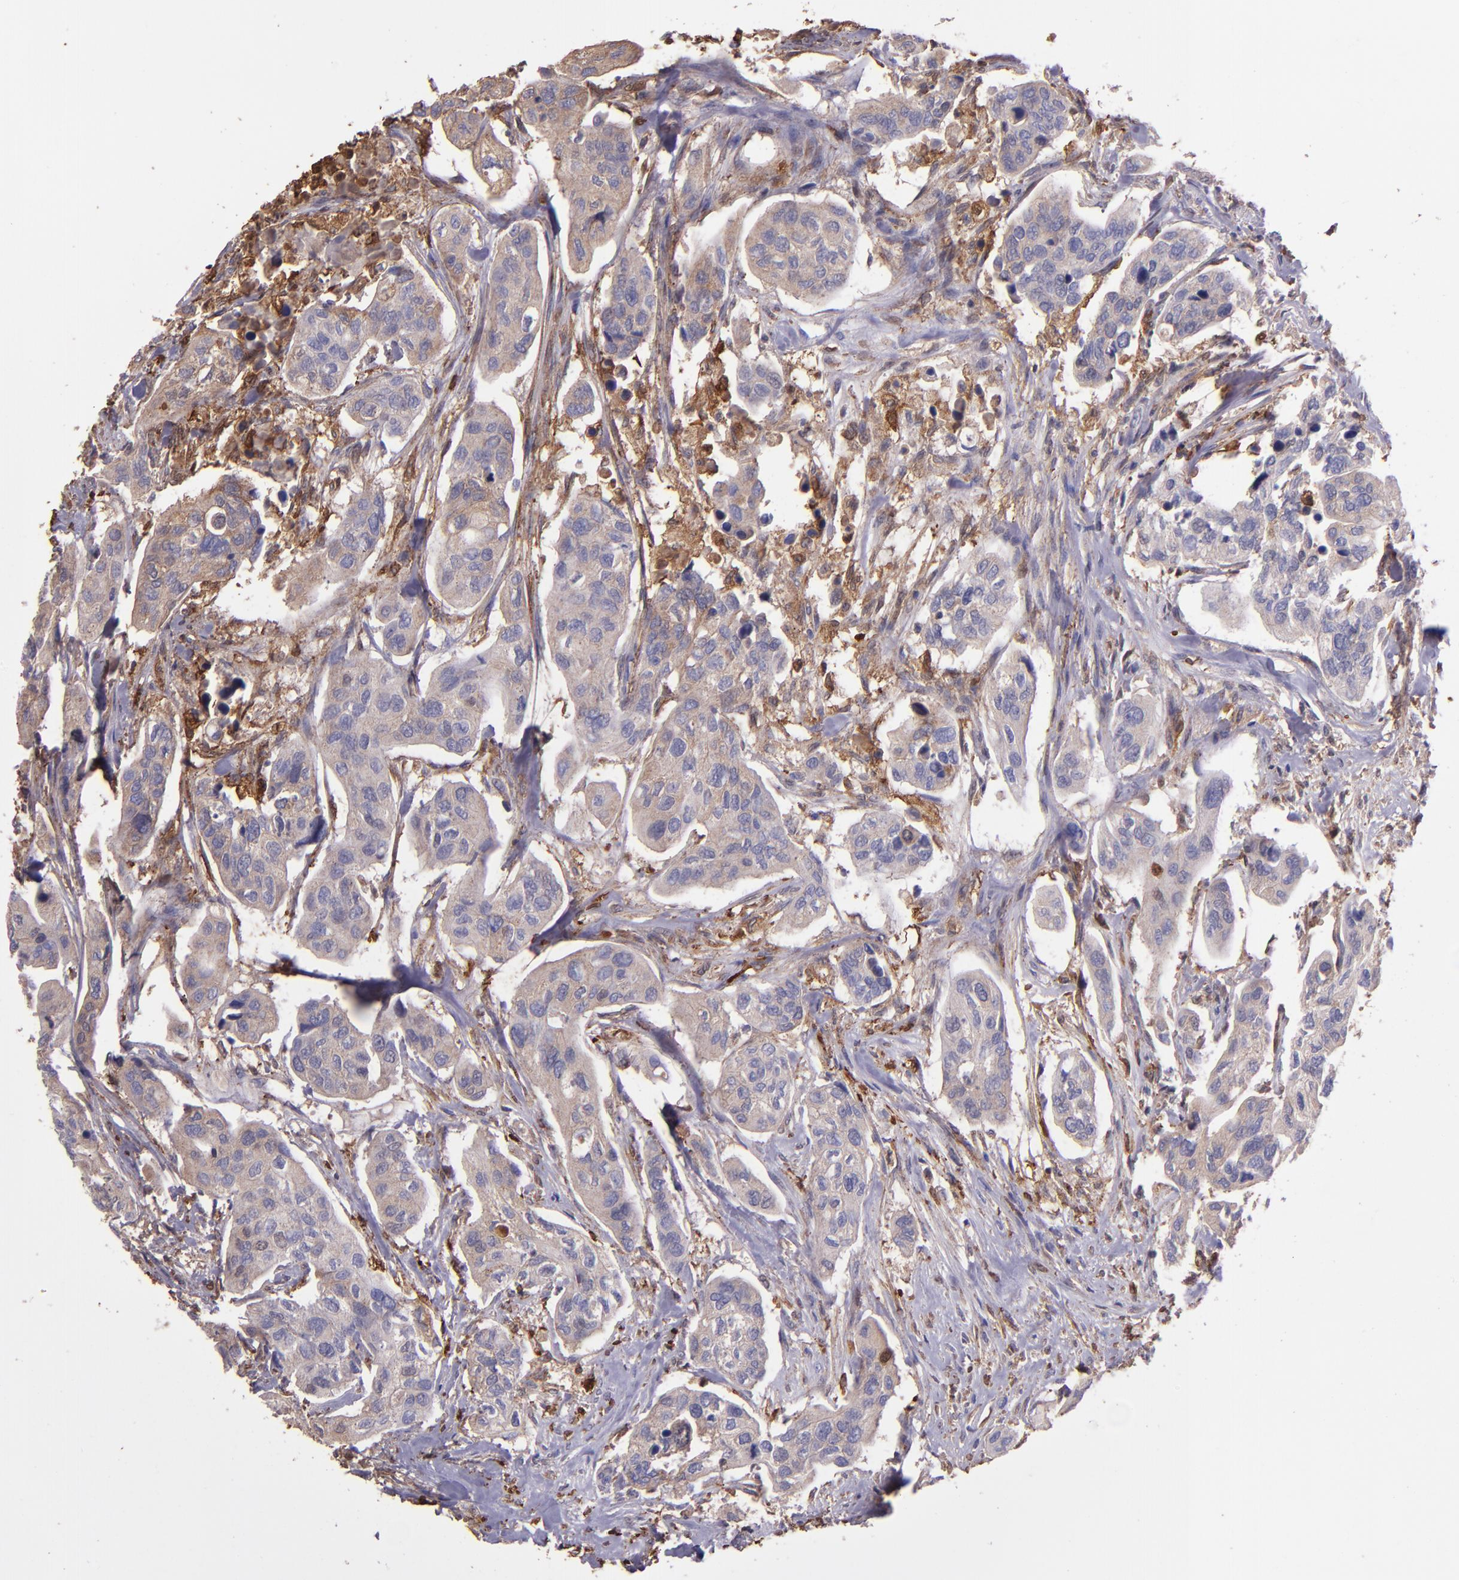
{"staining": {"intensity": "weak", "quantity": ">75%", "location": "cytoplasmic/membranous"}, "tissue": "urothelial cancer", "cell_type": "Tumor cells", "image_type": "cancer", "snomed": [{"axis": "morphology", "description": "Adenocarcinoma, NOS"}, {"axis": "topography", "description": "Urinary bladder"}], "caption": "Adenocarcinoma stained with a protein marker reveals weak staining in tumor cells.", "gene": "WASHC1", "patient": {"sex": "male", "age": 61}}